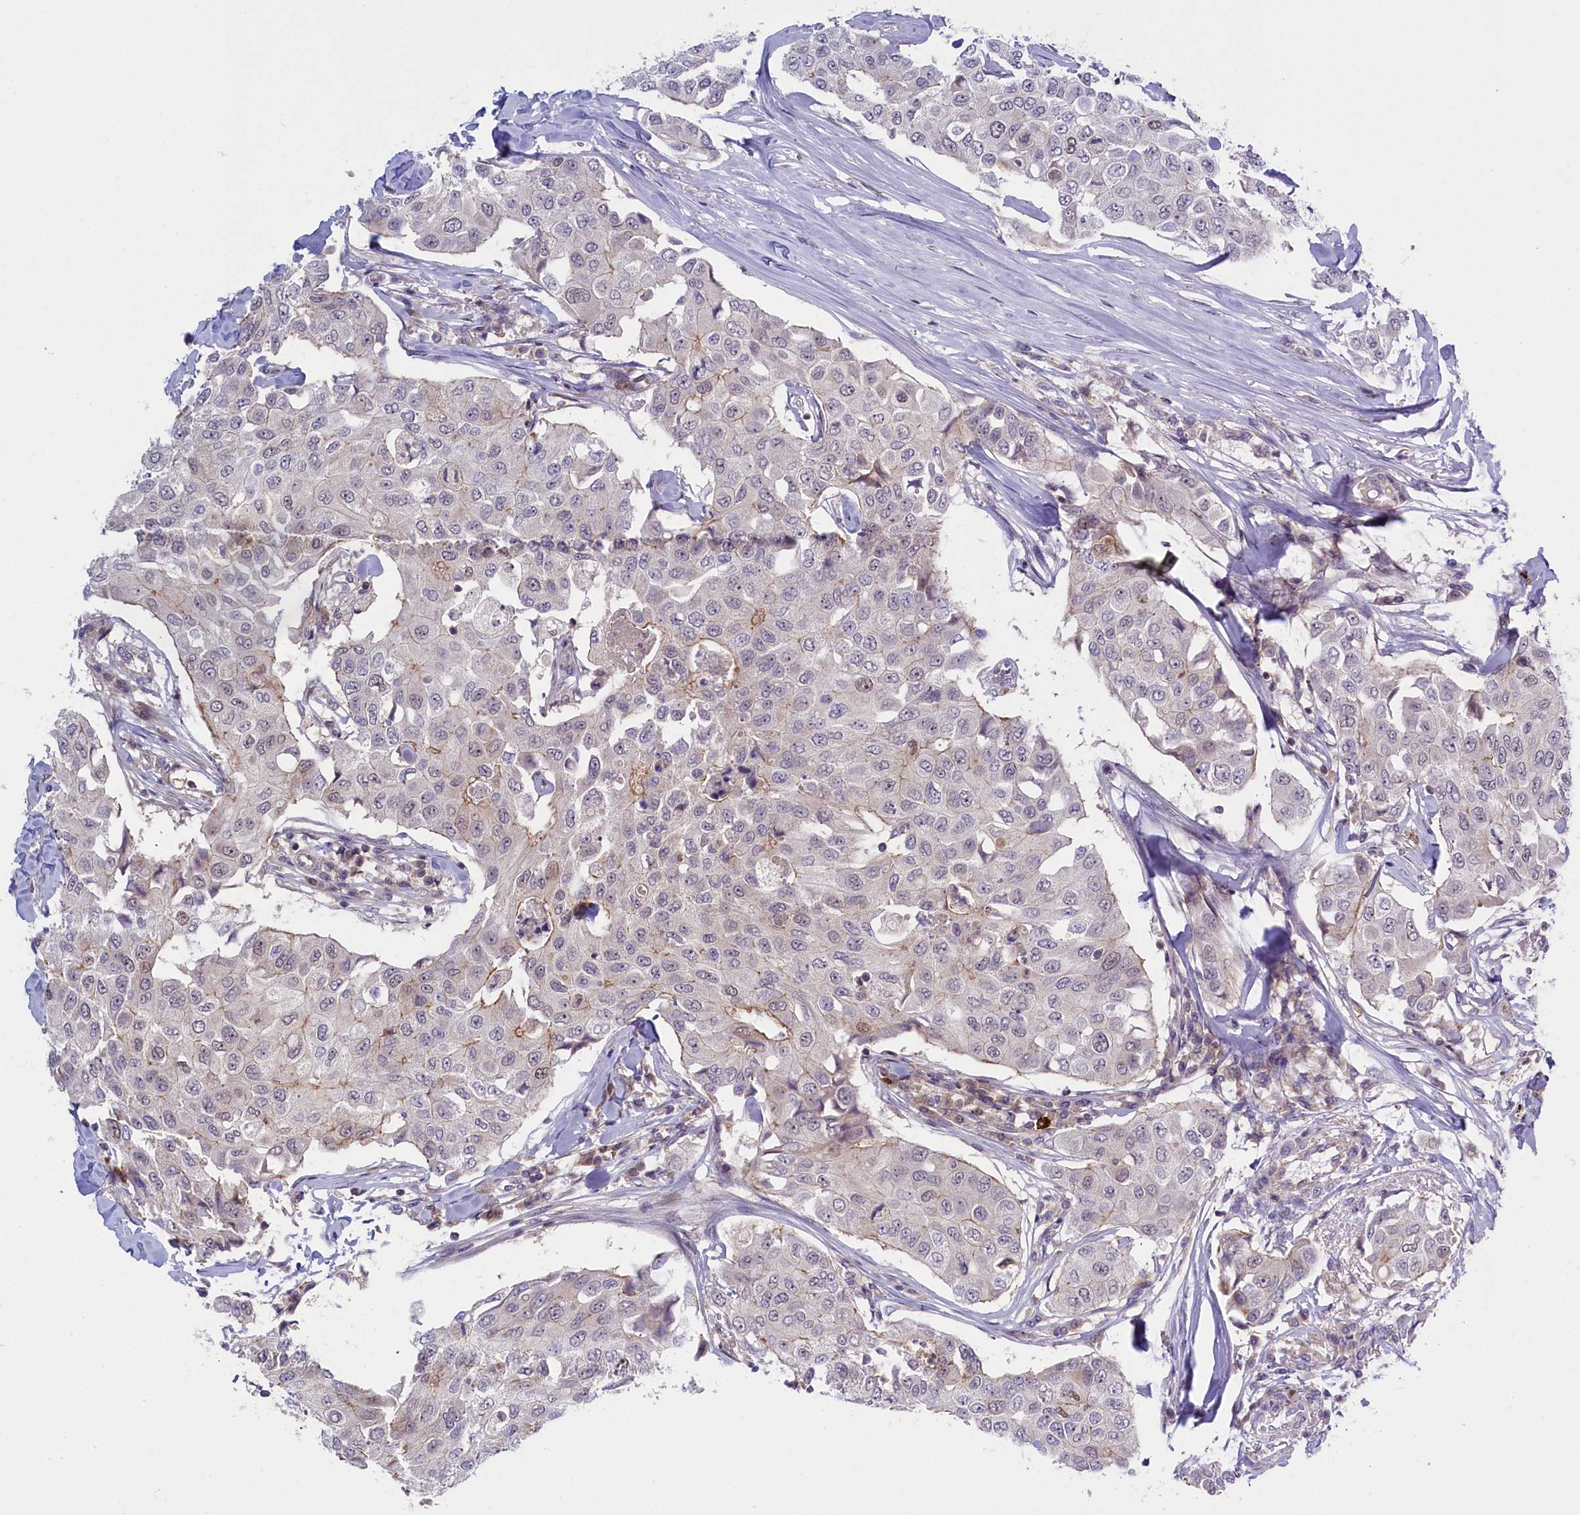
{"staining": {"intensity": "negative", "quantity": "none", "location": "none"}, "tissue": "breast cancer", "cell_type": "Tumor cells", "image_type": "cancer", "snomed": [{"axis": "morphology", "description": "Duct carcinoma"}, {"axis": "topography", "description": "Breast"}], "caption": "Protein analysis of breast cancer (infiltrating ductal carcinoma) demonstrates no significant expression in tumor cells. (DAB (3,3'-diaminobenzidine) immunohistochemistry (IHC) visualized using brightfield microscopy, high magnification).", "gene": "CCL23", "patient": {"sex": "female", "age": 80}}